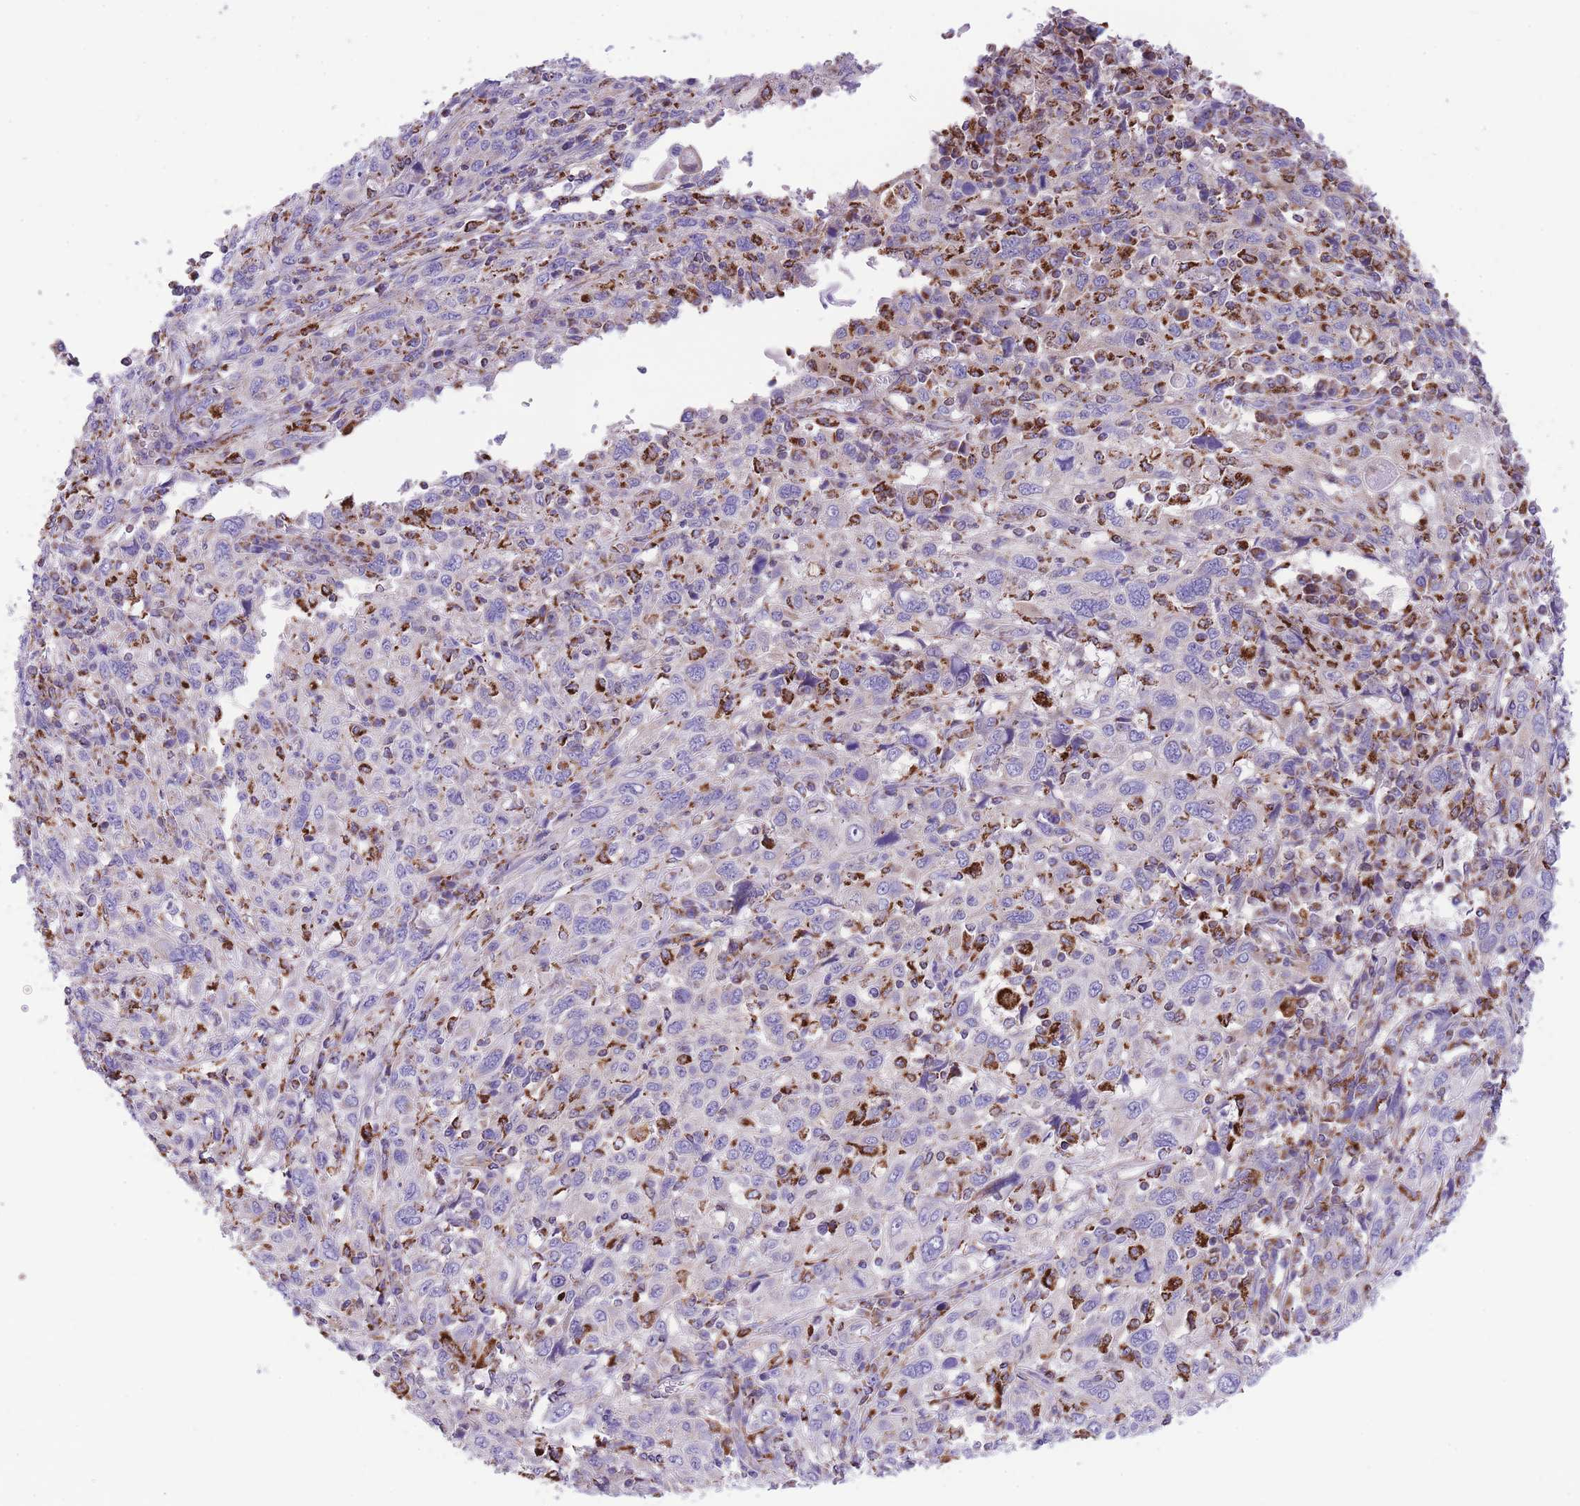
{"staining": {"intensity": "negative", "quantity": "none", "location": "none"}, "tissue": "cervical cancer", "cell_type": "Tumor cells", "image_type": "cancer", "snomed": [{"axis": "morphology", "description": "Squamous cell carcinoma, NOS"}, {"axis": "topography", "description": "Cervix"}], "caption": "This histopathology image is of cervical cancer (squamous cell carcinoma) stained with immunohistochemistry (IHC) to label a protein in brown with the nuclei are counter-stained blue. There is no staining in tumor cells.", "gene": "ST3GAL3", "patient": {"sex": "female", "age": 46}}